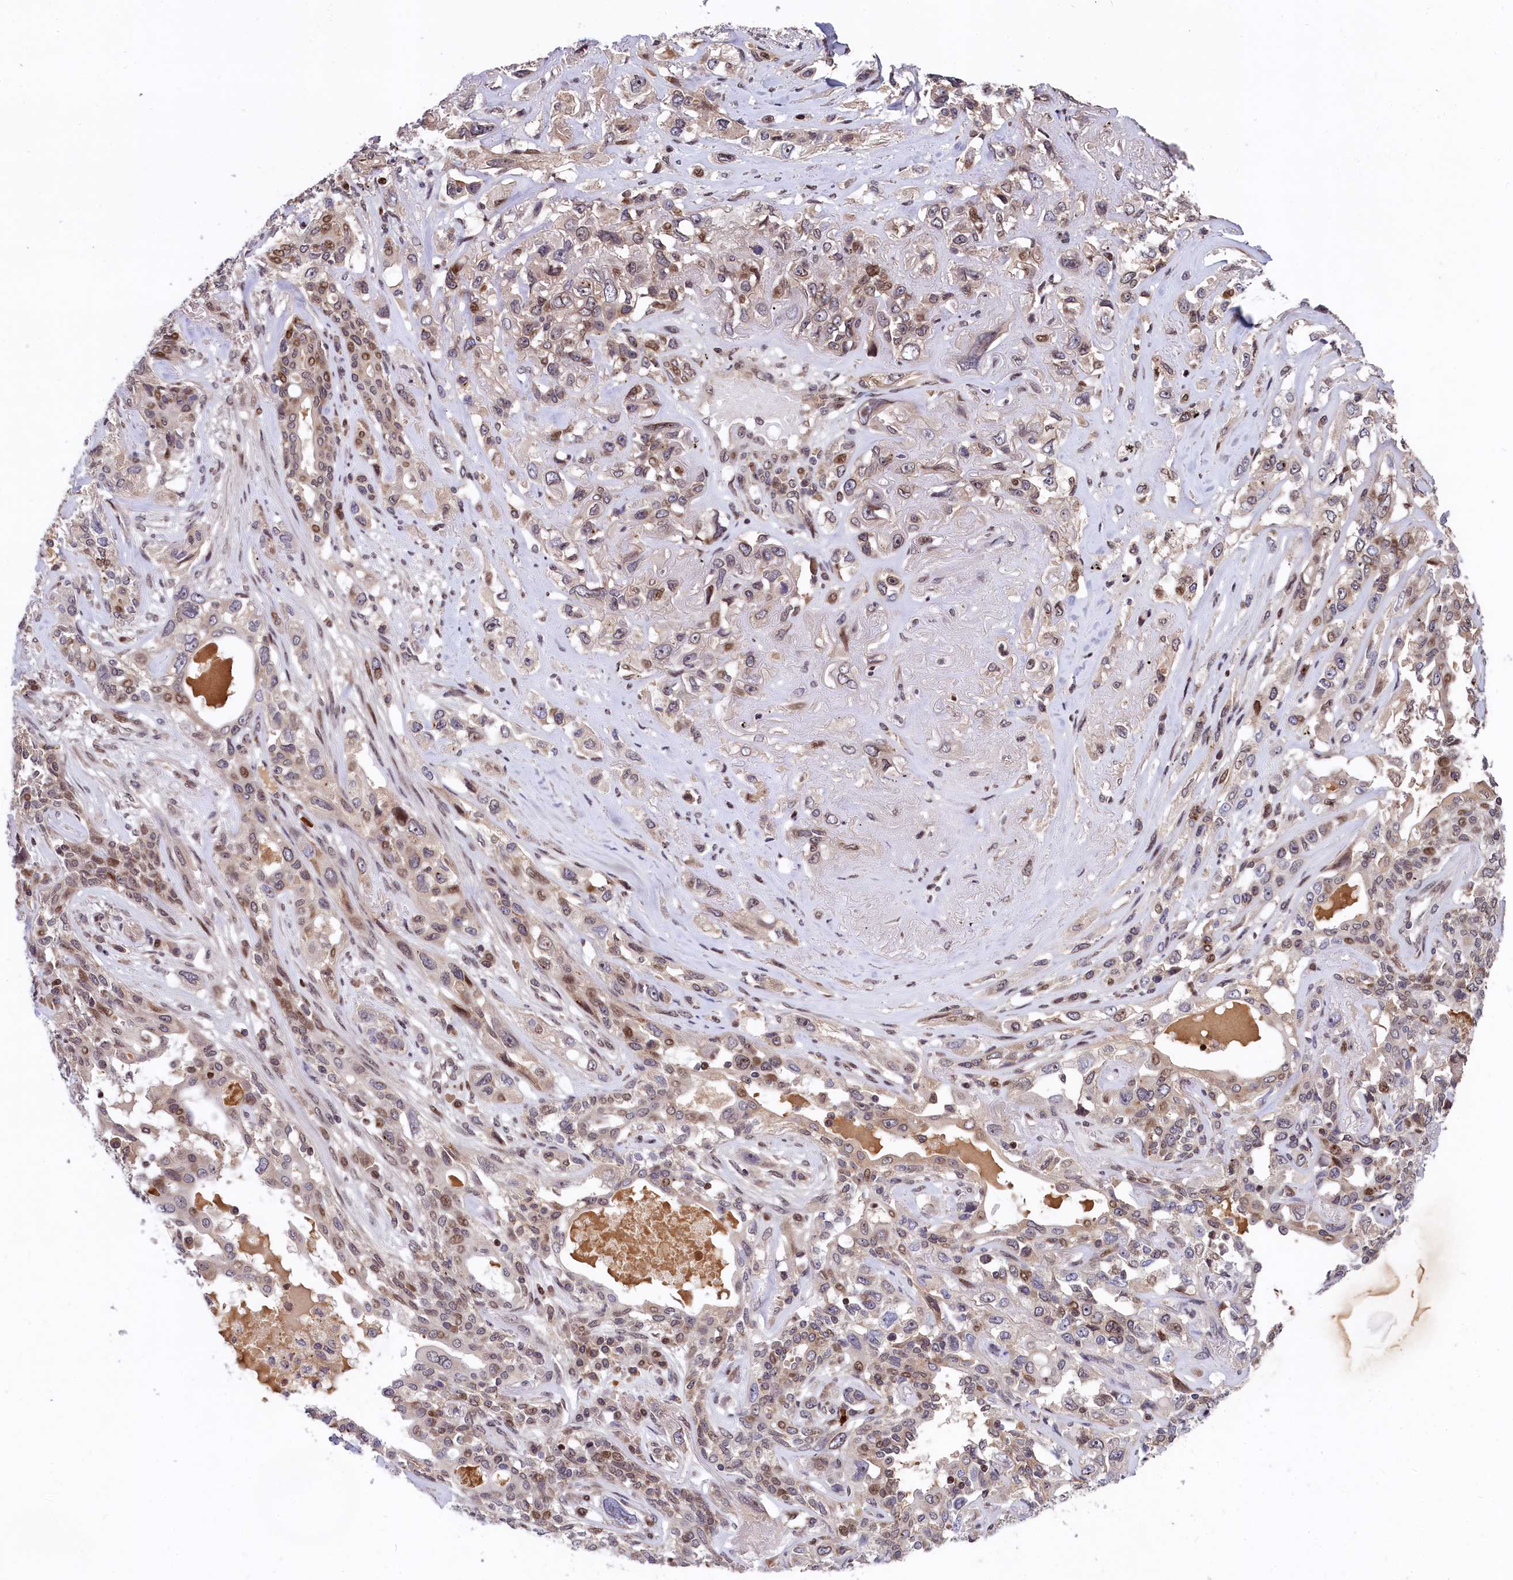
{"staining": {"intensity": "weak", "quantity": "25%-75%", "location": "nuclear"}, "tissue": "lung cancer", "cell_type": "Tumor cells", "image_type": "cancer", "snomed": [{"axis": "morphology", "description": "Squamous cell carcinoma, NOS"}, {"axis": "topography", "description": "Lung"}], "caption": "Weak nuclear positivity is identified in about 25%-75% of tumor cells in lung cancer.", "gene": "FAM217B", "patient": {"sex": "female", "age": 70}}